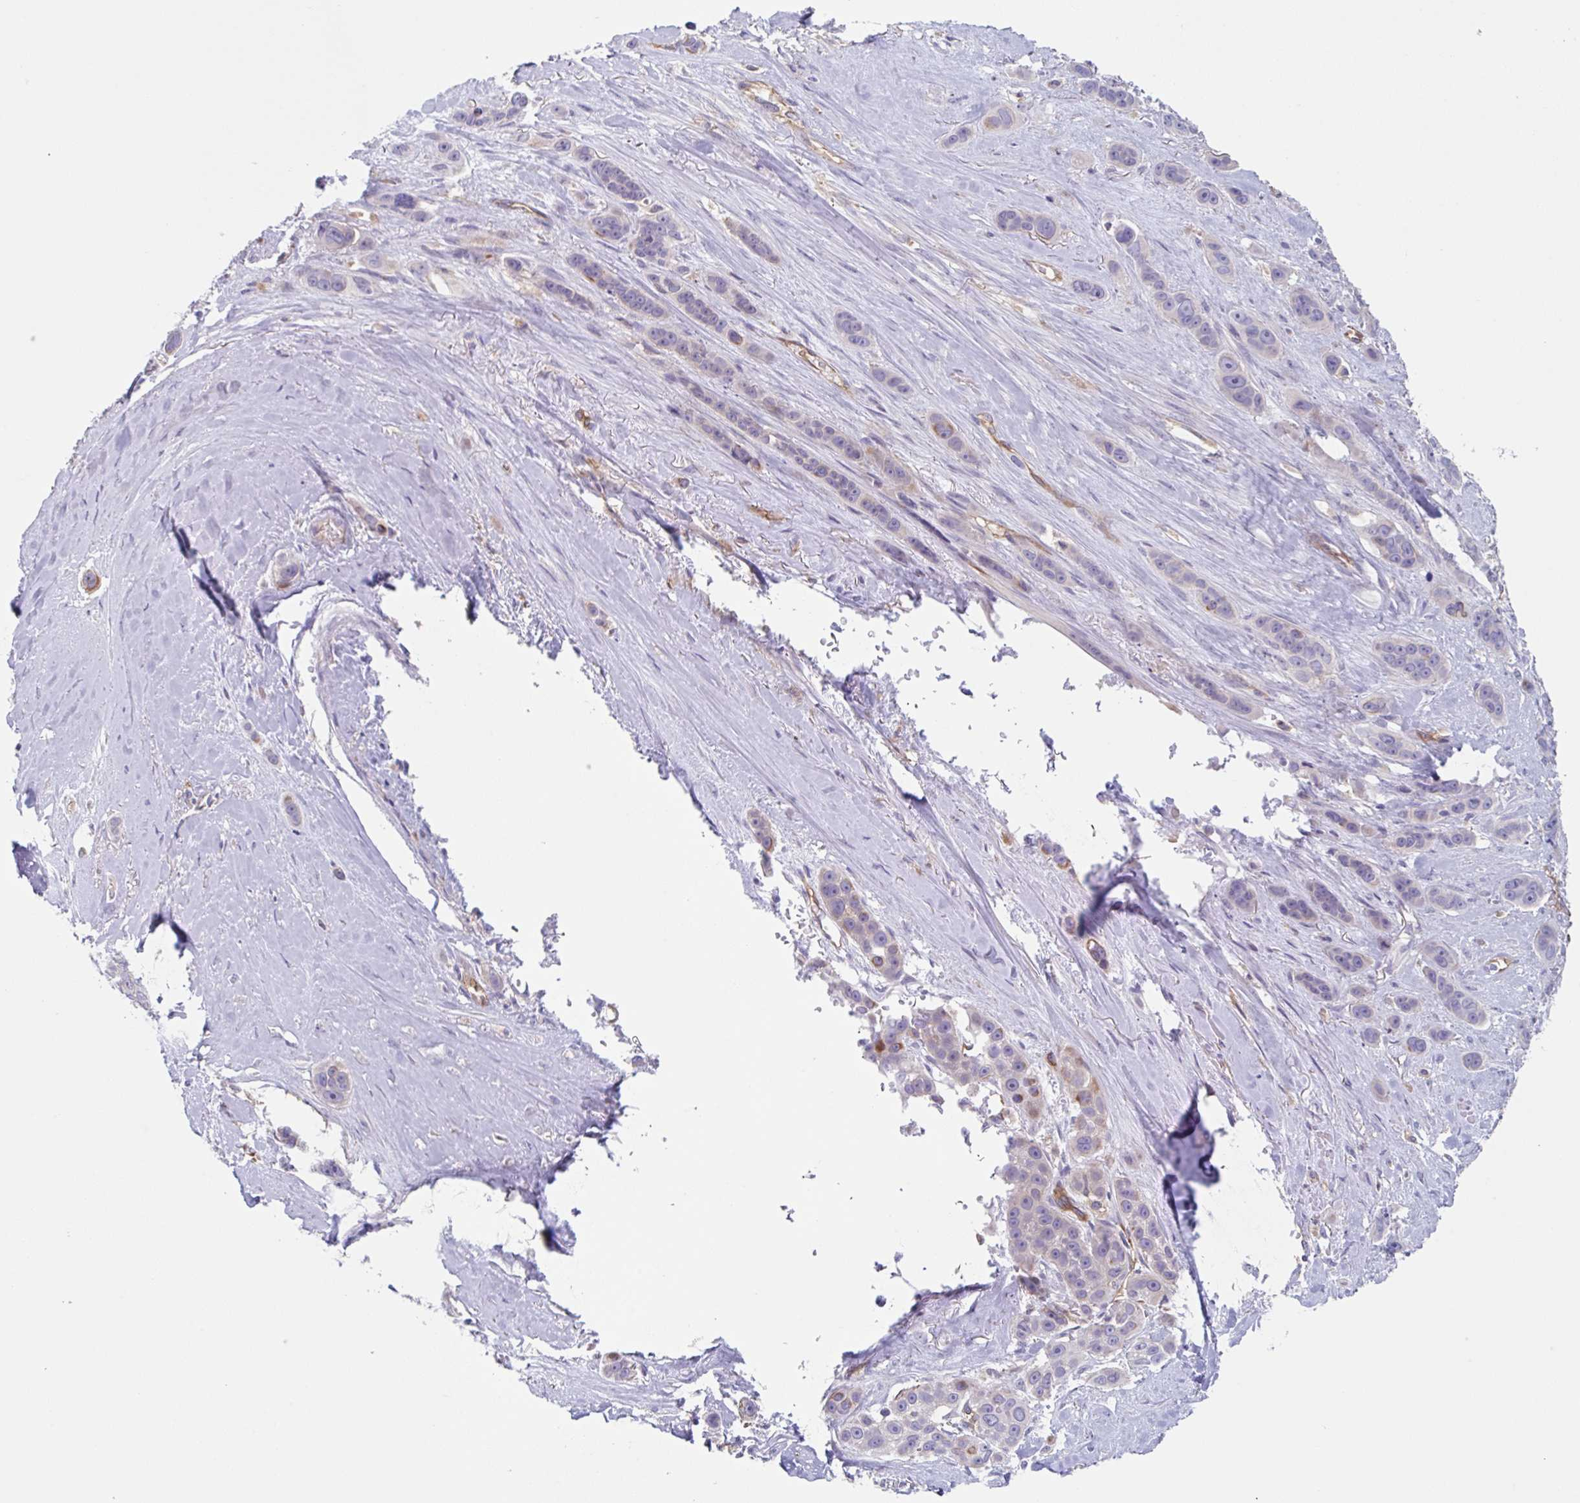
{"staining": {"intensity": "negative", "quantity": "none", "location": "none"}, "tissue": "skin cancer", "cell_type": "Tumor cells", "image_type": "cancer", "snomed": [{"axis": "morphology", "description": "Squamous cell carcinoma, NOS"}, {"axis": "topography", "description": "Skin"}], "caption": "Tumor cells are negative for protein expression in human skin cancer (squamous cell carcinoma).", "gene": "EHD4", "patient": {"sex": "male", "age": 67}}